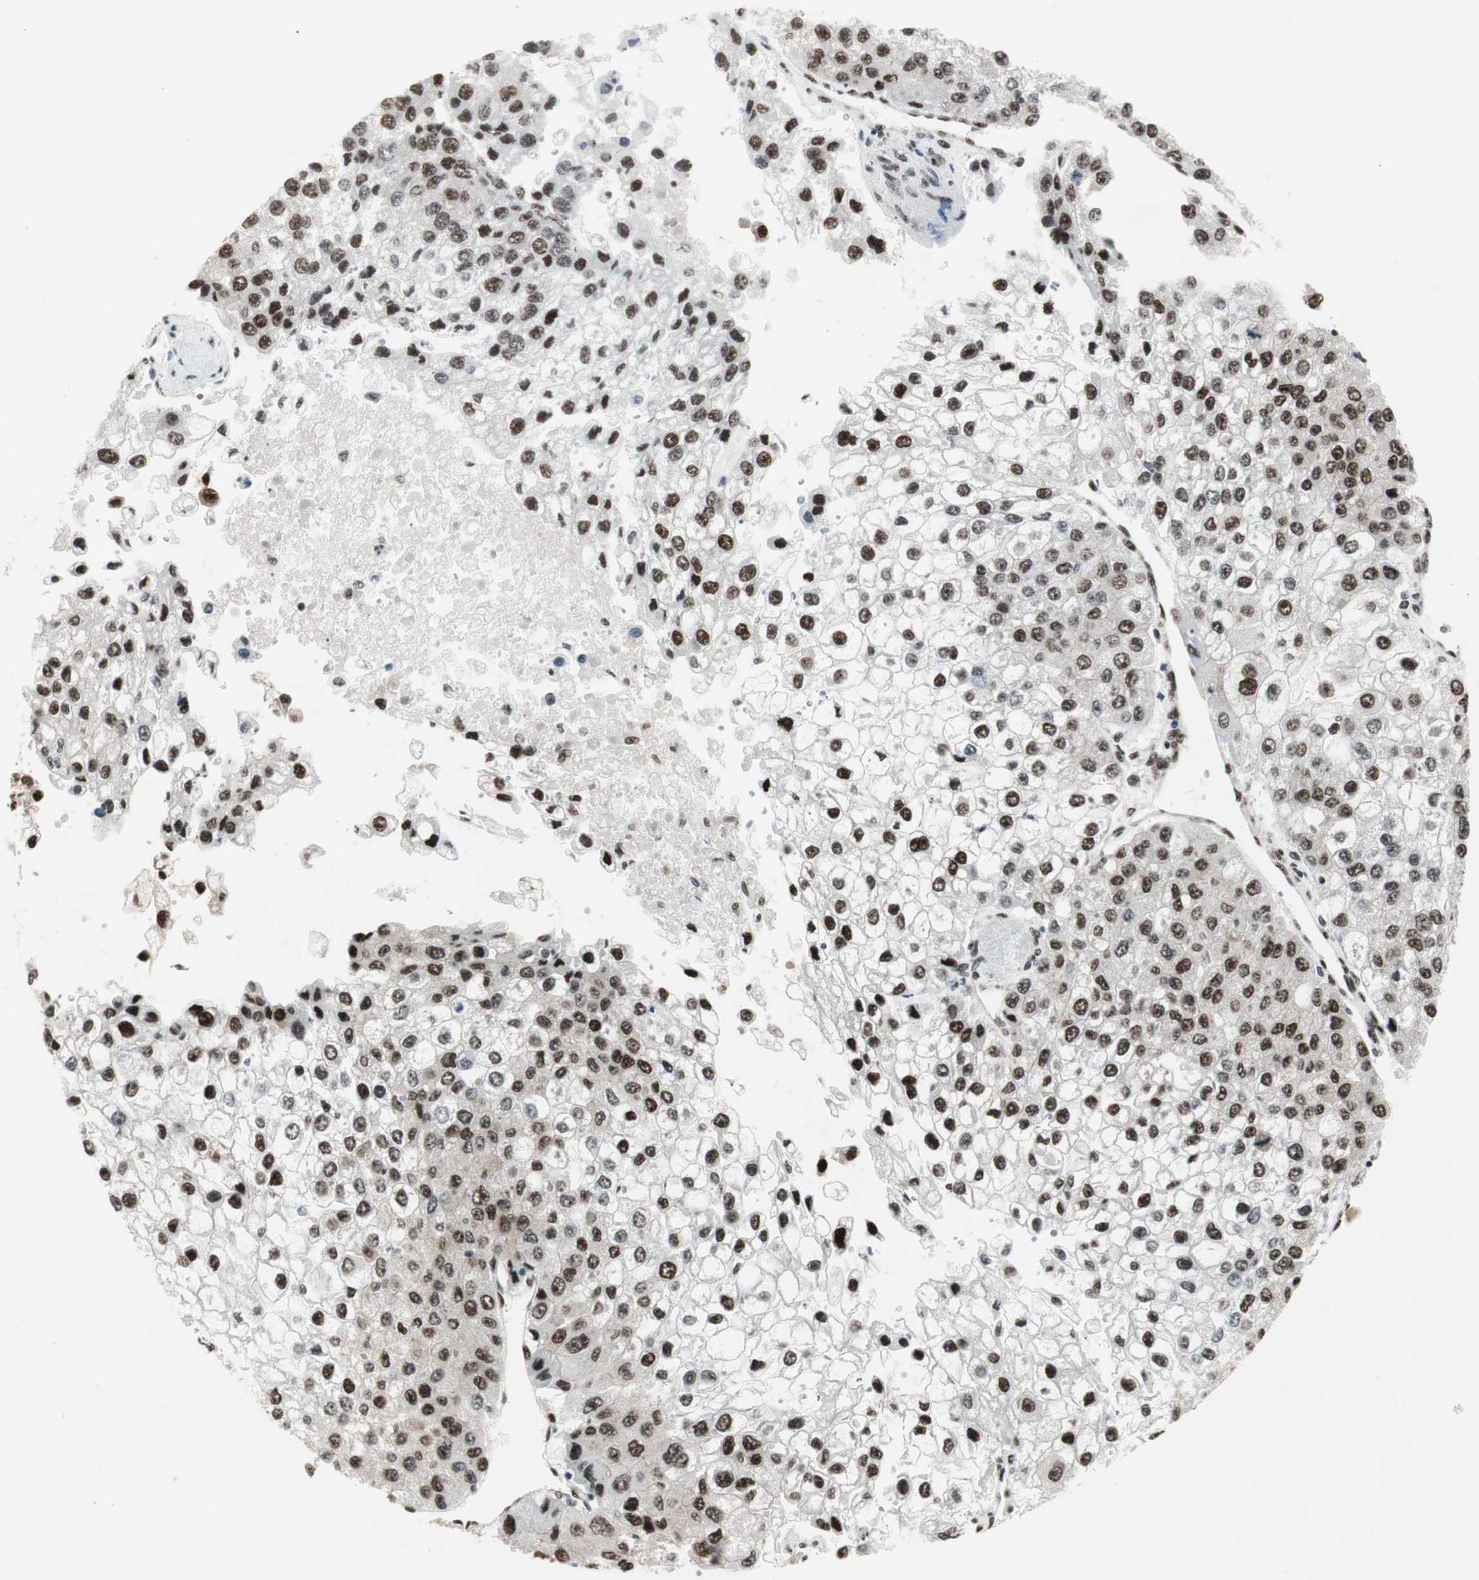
{"staining": {"intensity": "strong", "quantity": ">75%", "location": "nuclear"}, "tissue": "liver cancer", "cell_type": "Tumor cells", "image_type": "cancer", "snomed": [{"axis": "morphology", "description": "Carcinoma, Hepatocellular, NOS"}, {"axis": "topography", "description": "Liver"}], "caption": "The histopathology image shows a brown stain indicating the presence of a protein in the nuclear of tumor cells in hepatocellular carcinoma (liver).", "gene": "HEXIM1", "patient": {"sex": "female", "age": 66}}